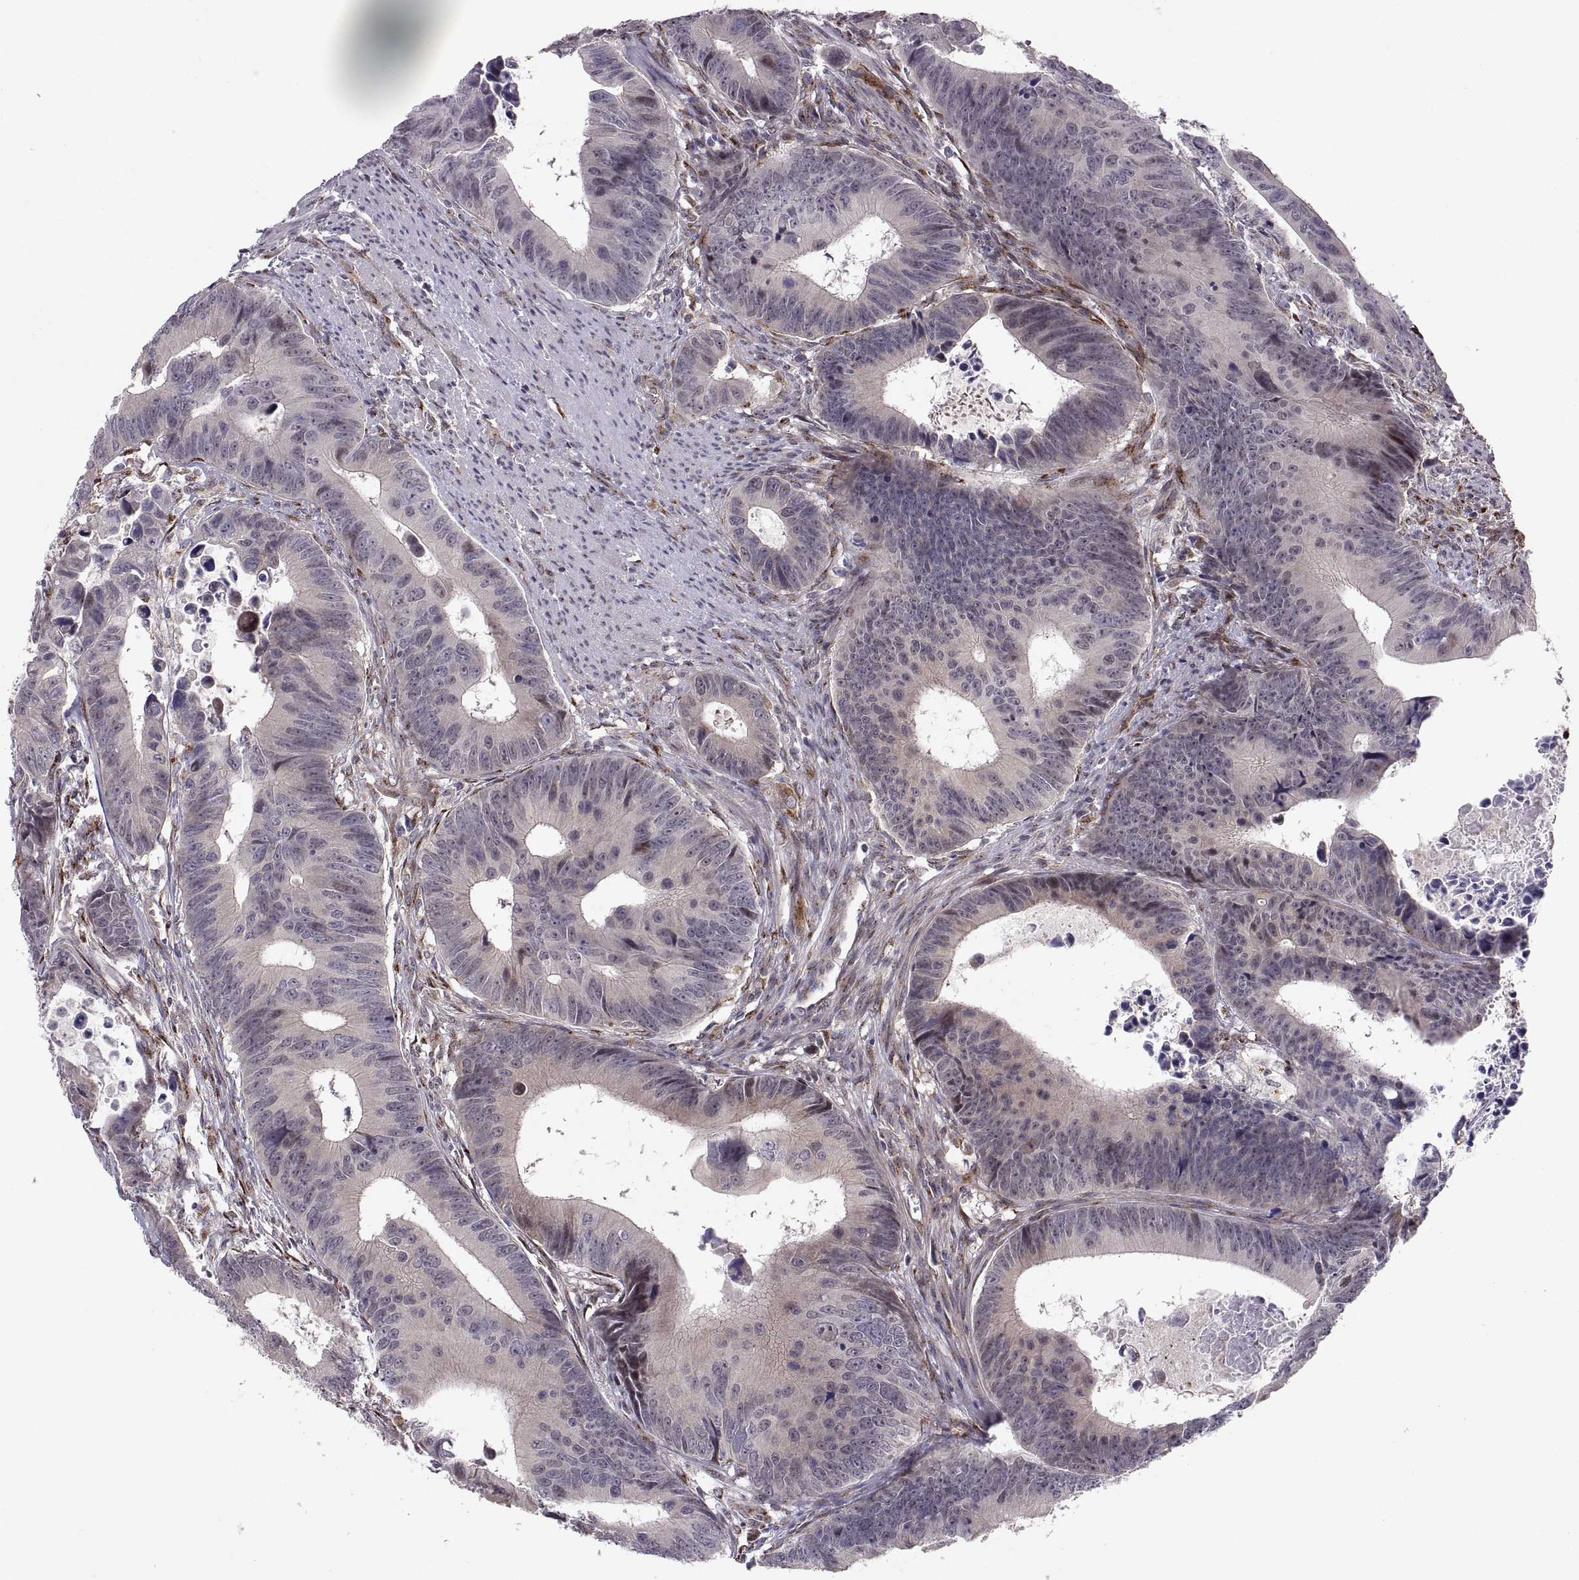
{"staining": {"intensity": "negative", "quantity": "none", "location": "none"}, "tissue": "colorectal cancer", "cell_type": "Tumor cells", "image_type": "cancer", "snomed": [{"axis": "morphology", "description": "Adenocarcinoma, NOS"}, {"axis": "topography", "description": "Colon"}], "caption": "IHC of colorectal cancer displays no expression in tumor cells.", "gene": "TESC", "patient": {"sex": "female", "age": 87}}